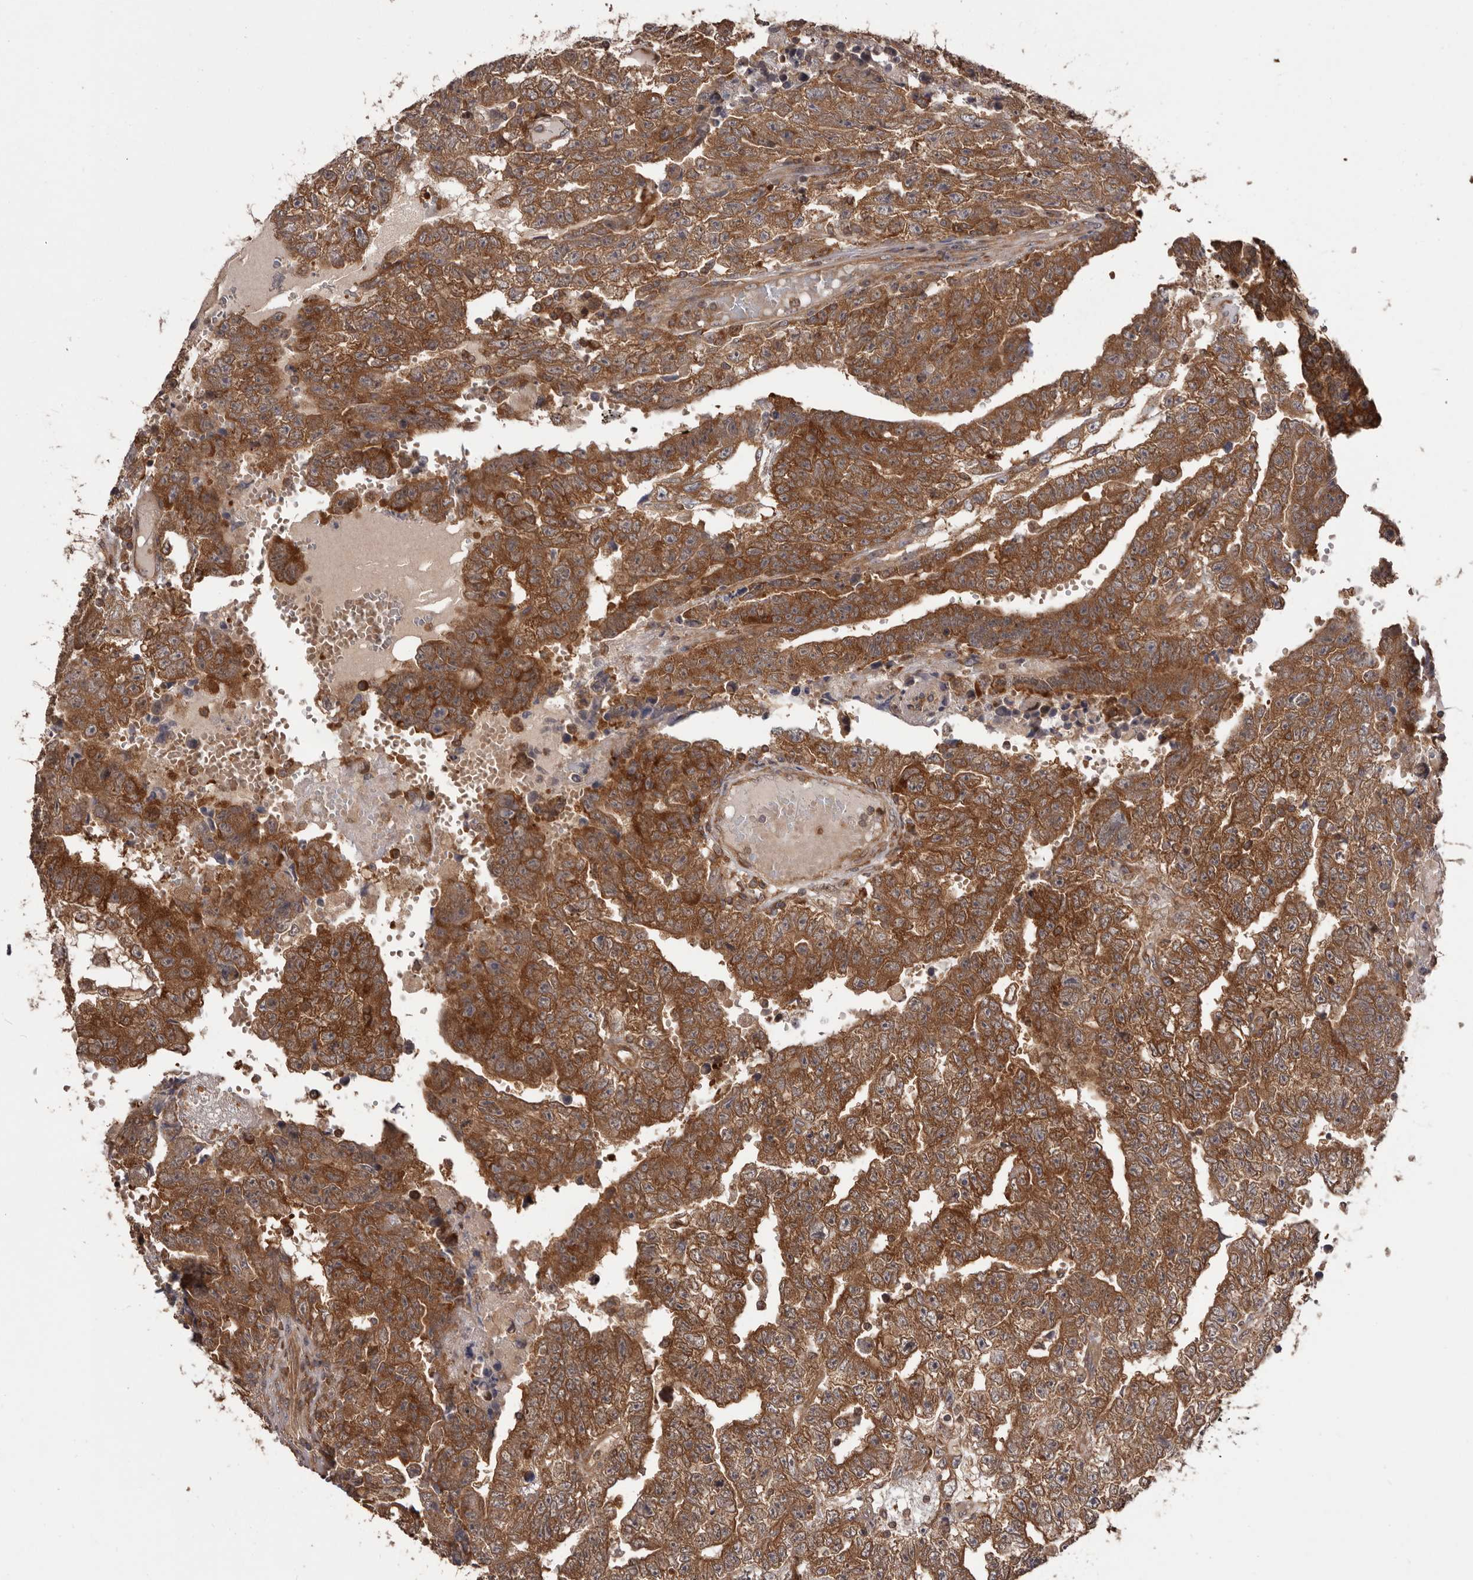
{"staining": {"intensity": "moderate", "quantity": ">75%", "location": "cytoplasmic/membranous"}, "tissue": "testis cancer", "cell_type": "Tumor cells", "image_type": "cancer", "snomed": [{"axis": "morphology", "description": "Carcinoma, Embryonal, NOS"}, {"axis": "topography", "description": "Testis"}], "caption": "Testis cancer tissue reveals moderate cytoplasmic/membranous expression in approximately >75% of tumor cells, visualized by immunohistochemistry. Immunohistochemistry stains the protein in brown and the nuclei are stained blue.", "gene": "HBS1L", "patient": {"sex": "male", "age": 25}}